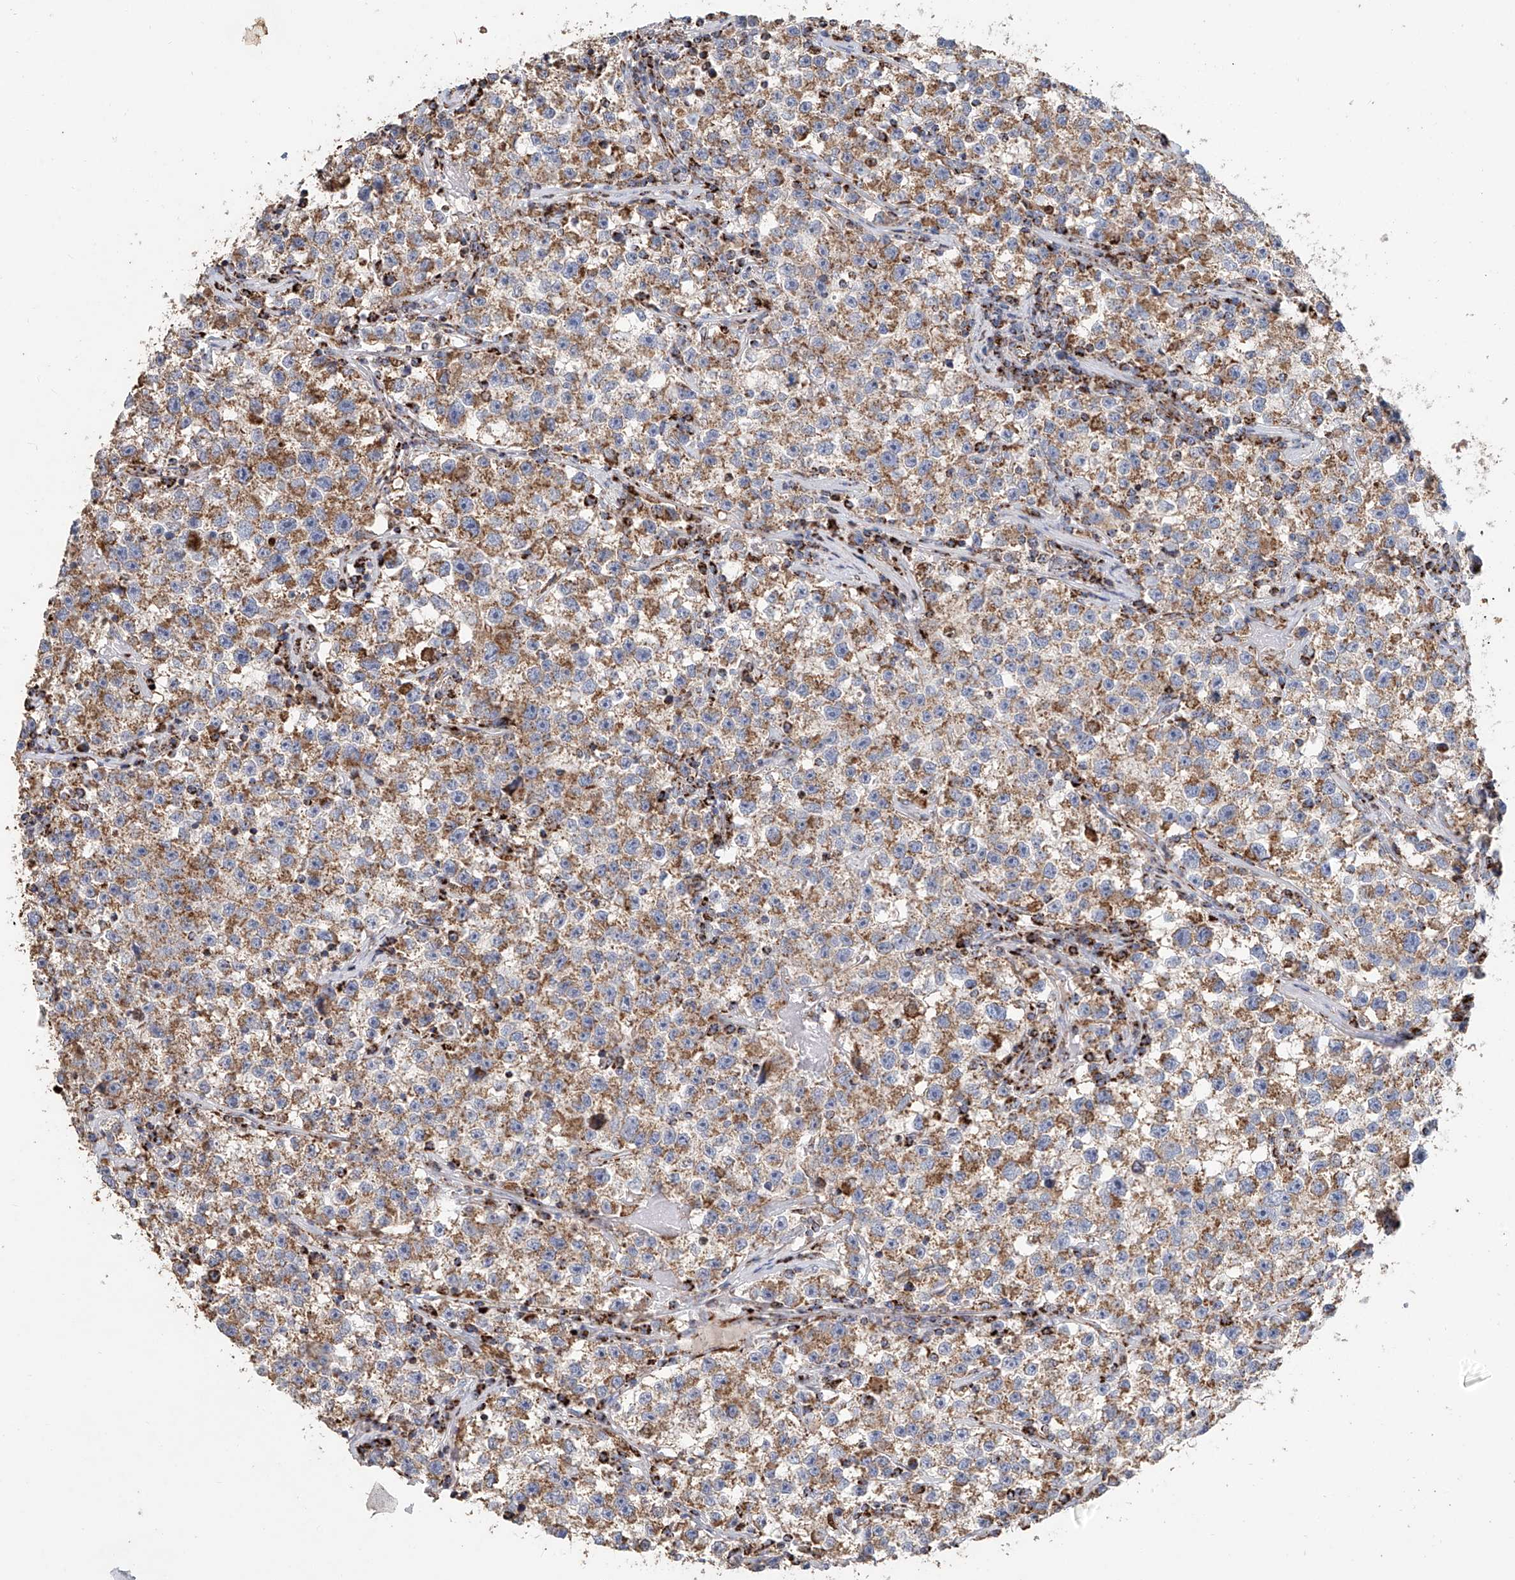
{"staining": {"intensity": "moderate", "quantity": ">75%", "location": "cytoplasmic/membranous"}, "tissue": "testis cancer", "cell_type": "Tumor cells", "image_type": "cancer", "snomed": [{"axis": "morphology", "description": "Seminoma, NOS"}, {"axis": "topography", "description": "Testis"}], "caption": "Immunohistochemistry (IHC) photomicrograph of testis seminoma stained for a protein (brown), which shows medium levels of moderate cytoplasmic/membranous positivity in about >75% of tumor cells.", "gene": "MCL1", "patient": {"sex": "male", "age": 22}}